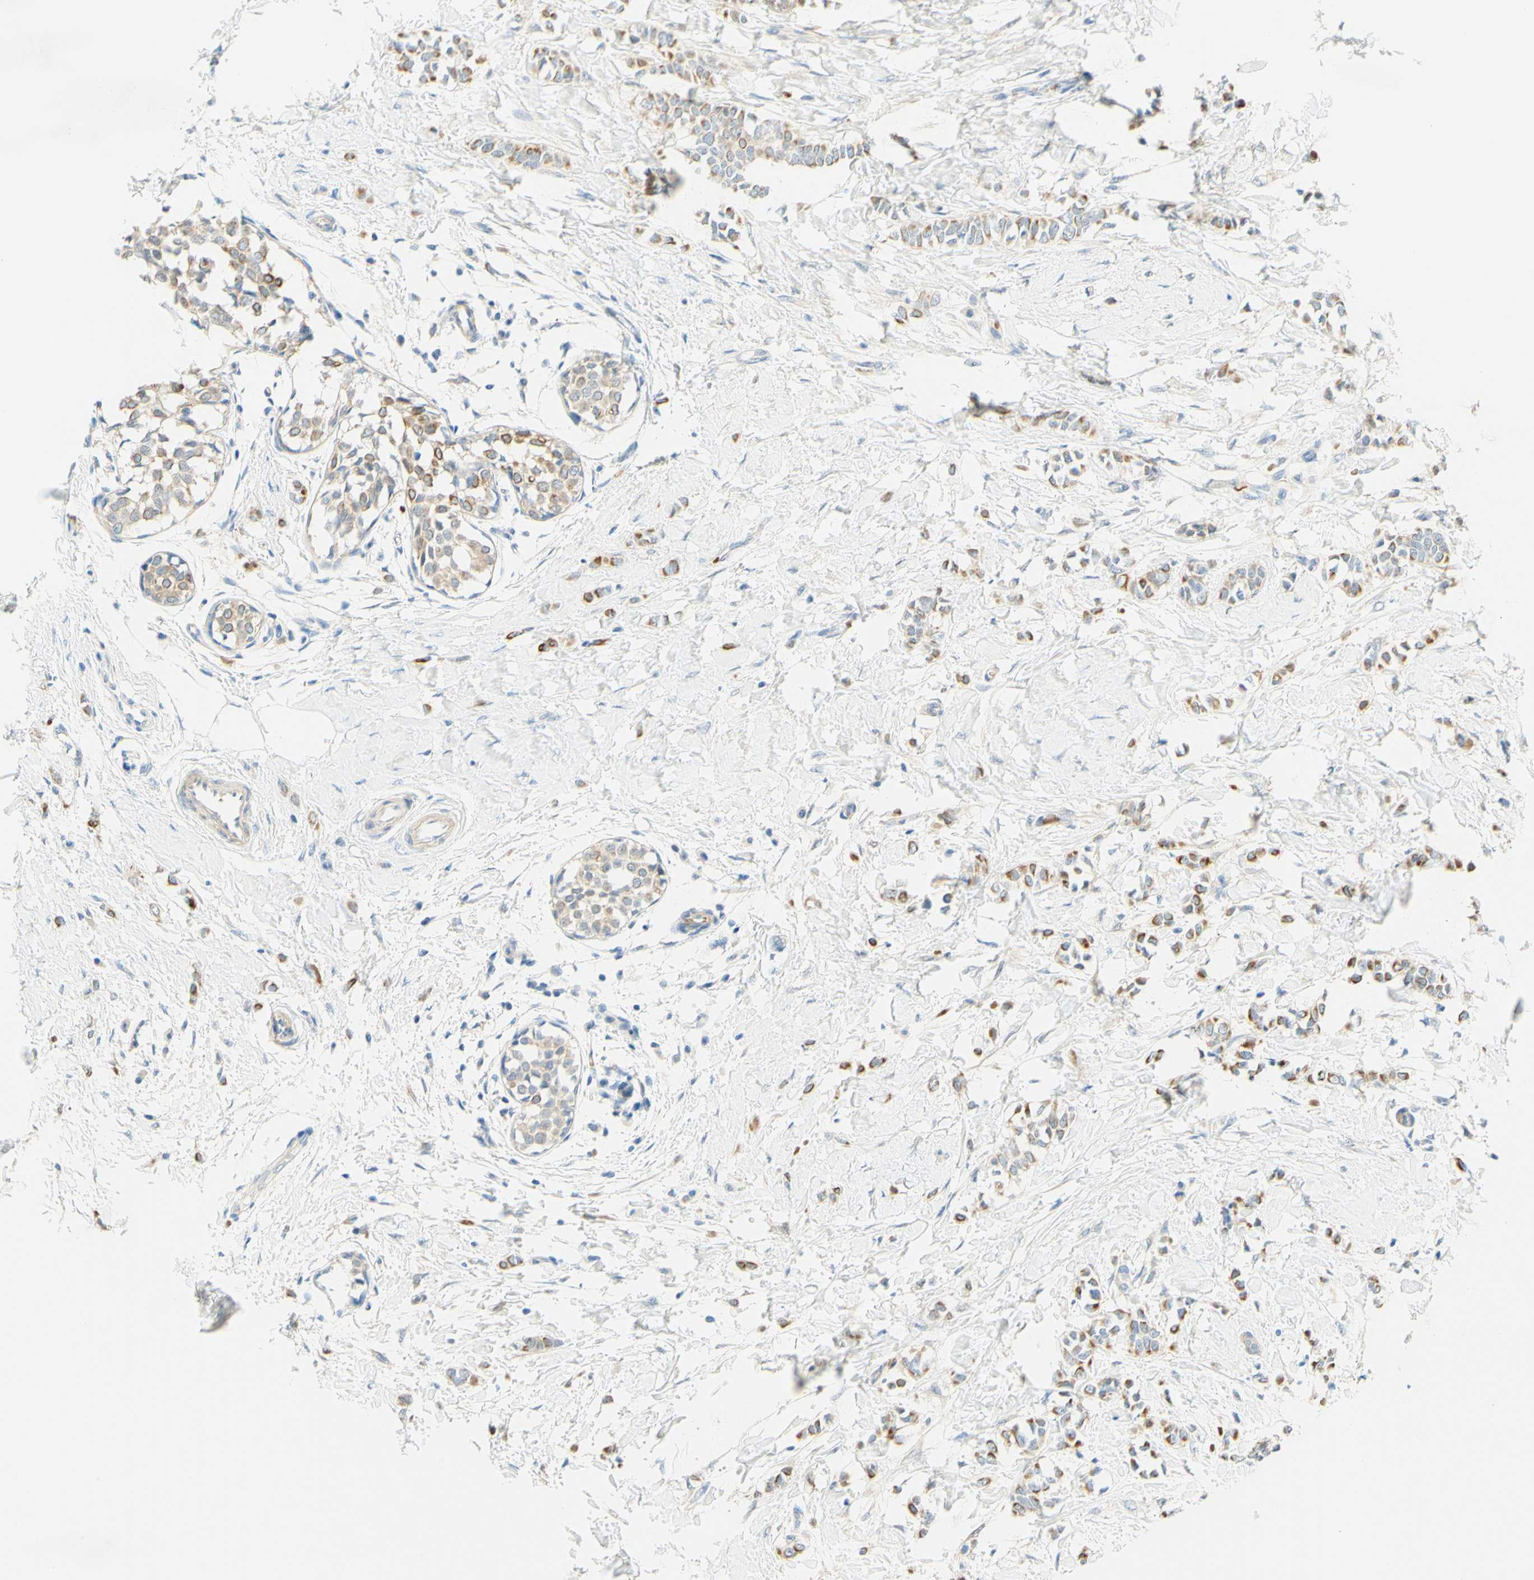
{"staining": {"intensity": "moderate", "quantity": ">75%", "location": "cytoplasmic/membranous"}, "tissue": "breast cancer", "cell_type": "Tumor cells", "image_type": "cancer", "snomed": [{"axis": "morphology", "description": "Lobular carcinoma, in situ"}, {"axis": "morphology", "description": "Lobular carcinoma"}, {"axis": "topography", "description": "Breast"}], "caption": "A brown stain shows moderate cytoplasmic/membranous positivity of a protein in human lobular carcinoma (breast) tumor cells.", "gene": "ENTREP2", "patient": {"sex": "female", "age": 41}}